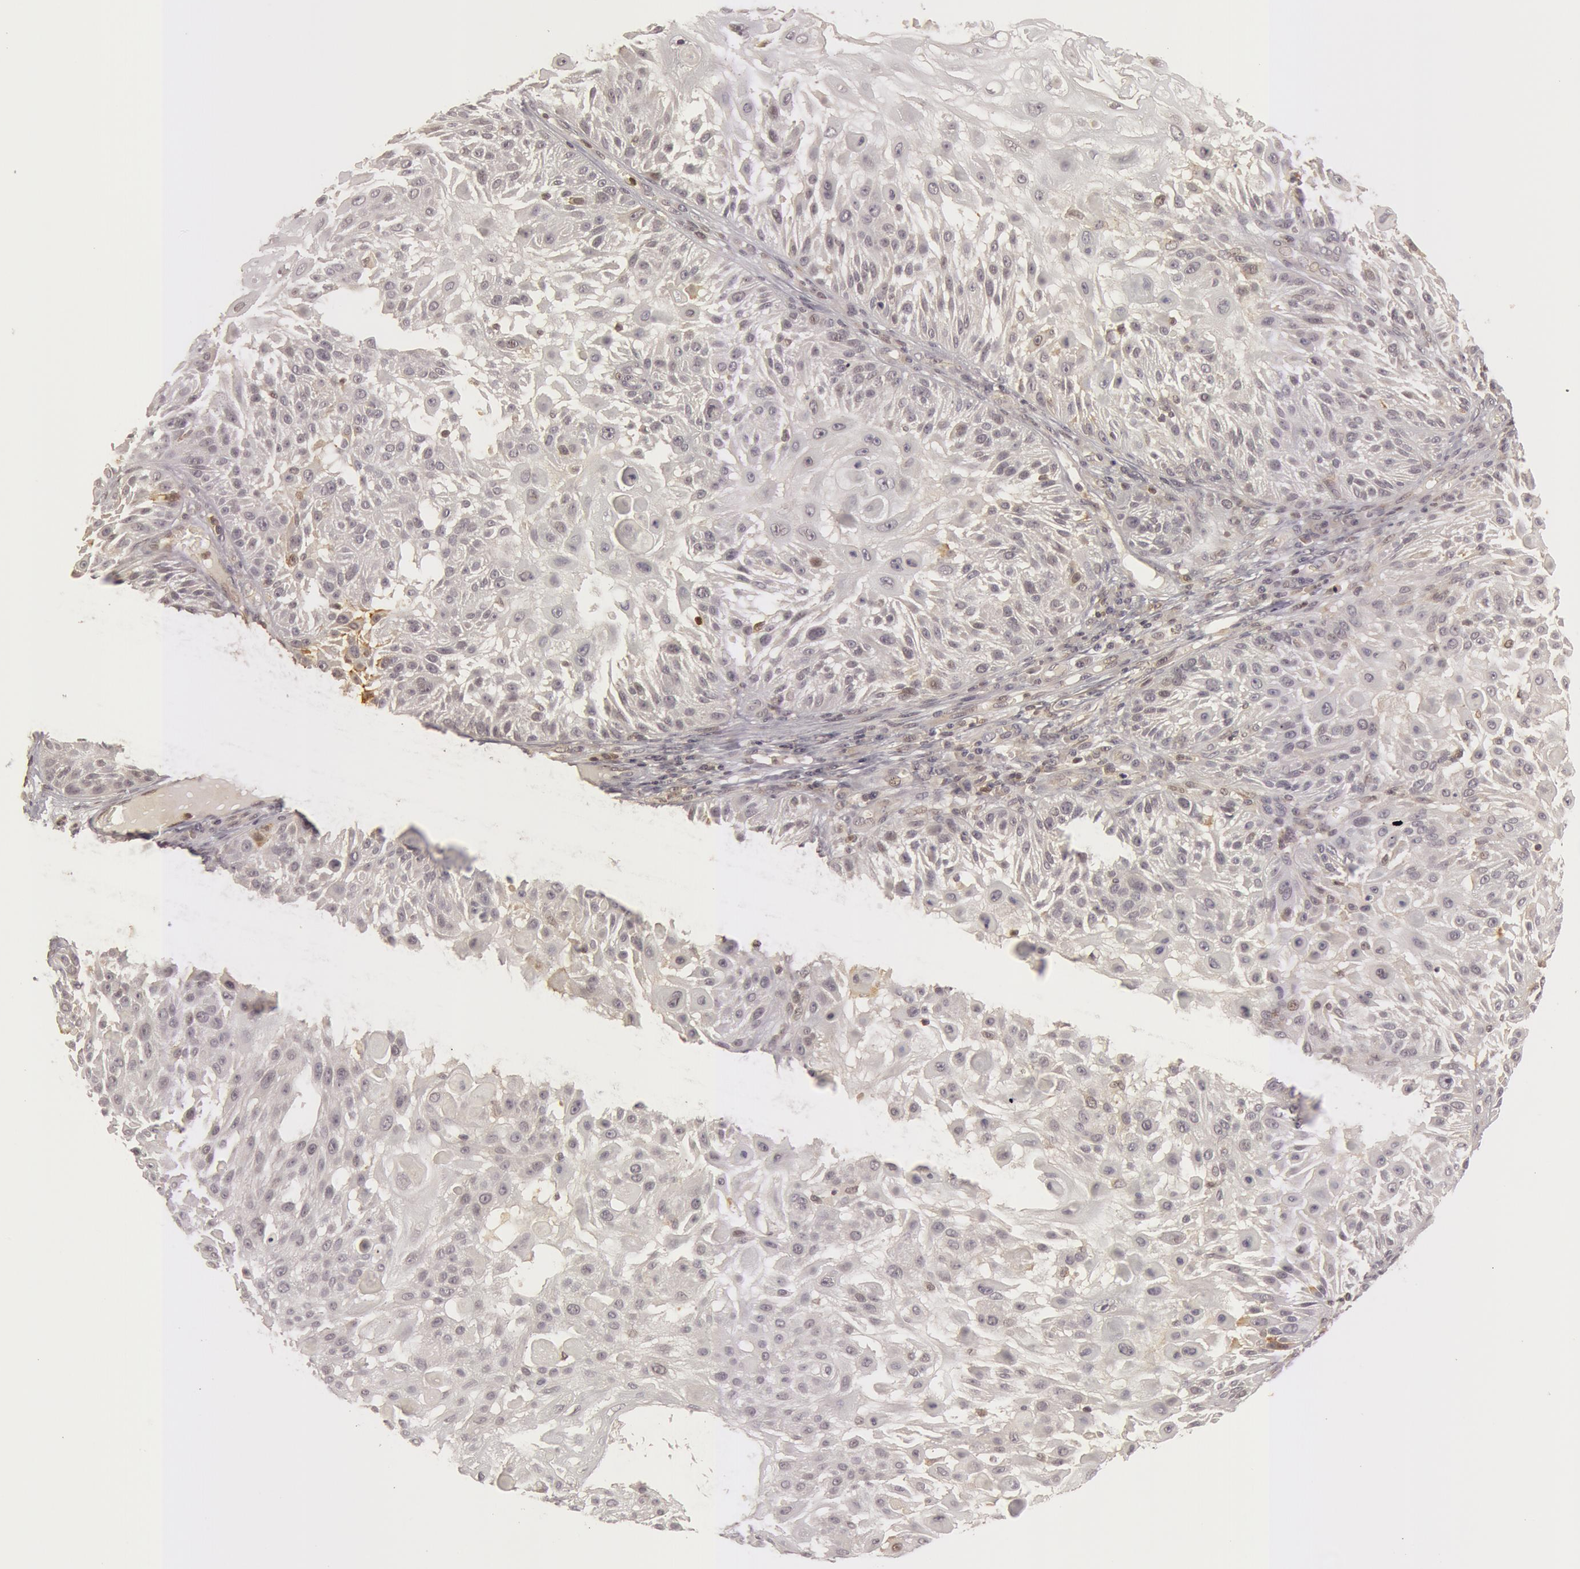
{"staining": {"intensity": "negative", "quantity": "none", "location": "none"}, "tissue": "skin cancer", "cell_type": "Tumor cells", "image_type": "cancer", "snomed": [{"axis": "morphology", "description": "Squamous cell carcinoma, NOS"}, {"axis": "topography", "description": "Skin"}], "caption": "High power microscopy photomicrograph of an IHC histopathology image of squamous cell carcinoma (skin), revealing no significant staining in tumor cells.", "gene": "OASL", "patient": {"sex": "female", "age": 89}}